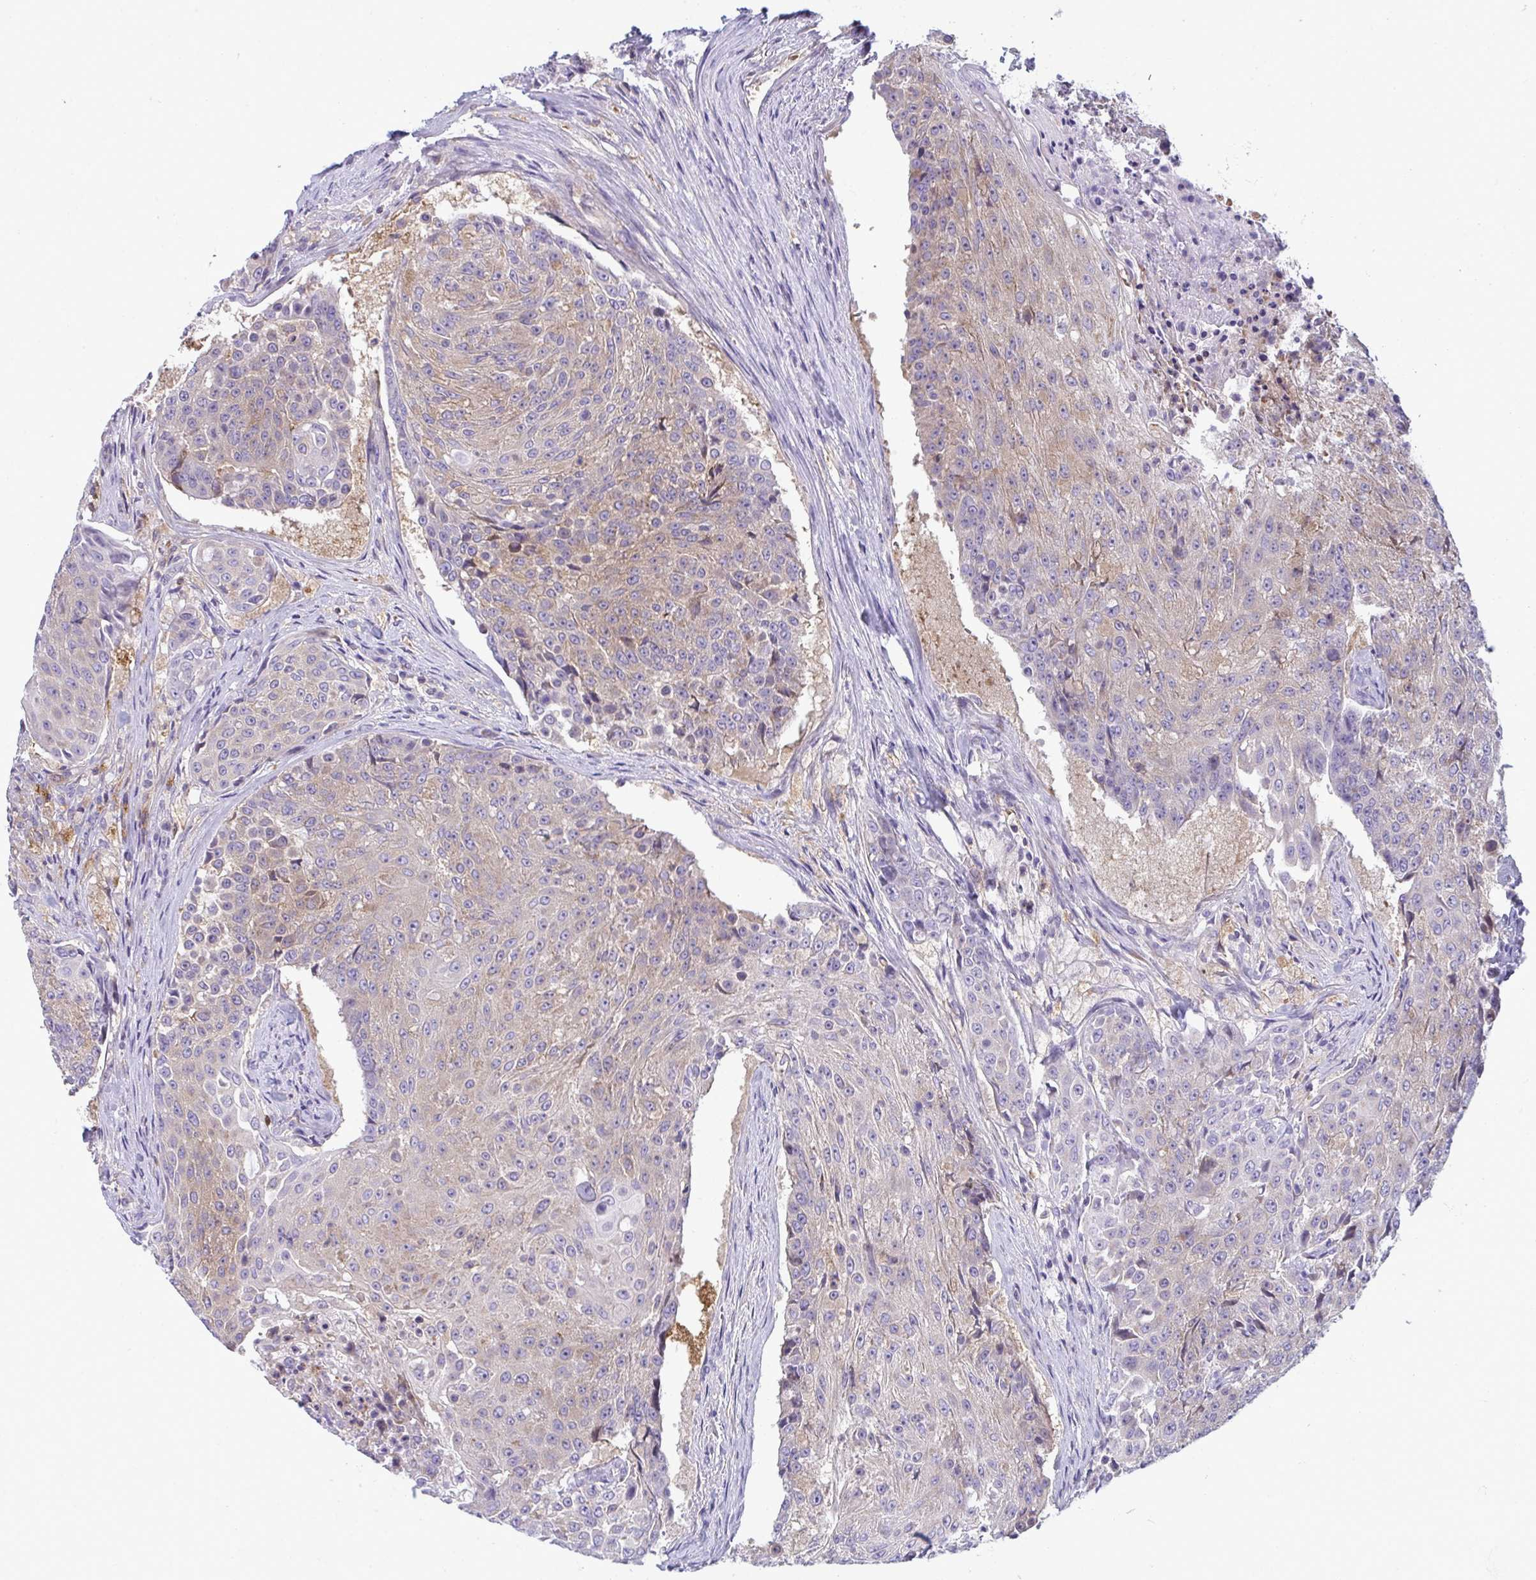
{"staining": {"intensity": "weak", "quantity": "25%-75%", "location": "cytoplasmic/membranous"}, "tissue": "urothelial cancer", "cell_type": "Tumor cells", "image_type": "cancer", "snomed": [{"axis": "morphology", "description": "Urothelial carcinoma, High grade"}, {"axis": "topography", "description": "Urinary bladder"}], "caption": "This is an image of immunohistochemistry (IHC) staining of urothelial carcinoma (high-grade), which shows weak staining in the cytoplasmic/membranous of tumor cells.", "gene": "SLC30A6", "patient": {"sex": "female", "age": 63}}